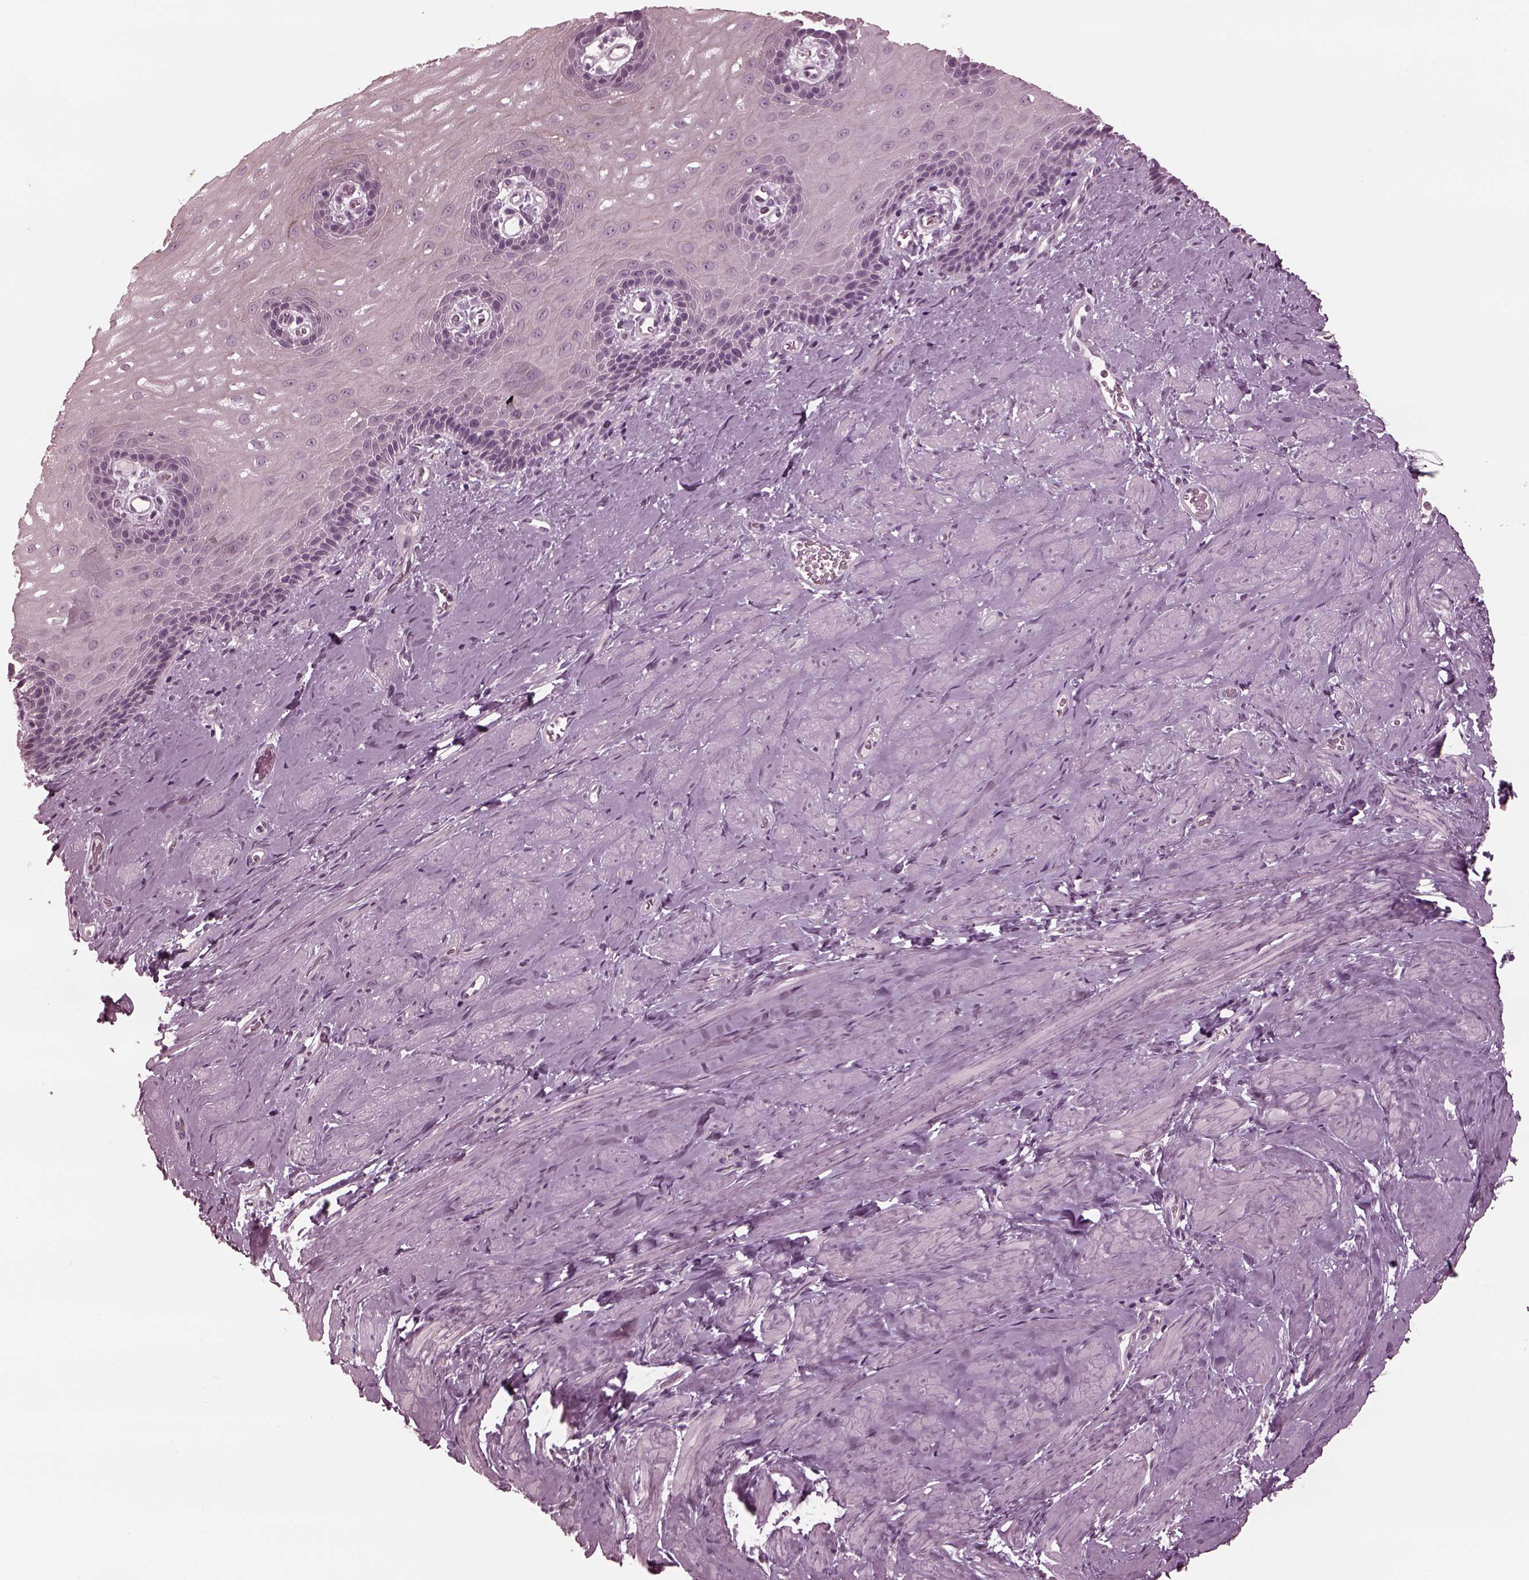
{"staining": {"intensity": "negative", "quantity": "none", "location": "none"}, "tissue": "esophagus", "cell_type": "Squamous epithelial cells", "image_type": "normal", "snomed": [{"axis": "morphology", "description": "Normal tissue, NOS"}, {"axis": "topography", "description": "Esophagus"}], "caption": "Immunohistochemistry micrograph of normal esophagus stained for a protein (brown), which displays no staining in squamous epithelial cells. (Stains: DAB immunohistochemistry with hematoxylin counter stain, Microscopy: brightfield microscopy at high magnification).", "gene": "YY2", "patient": {"sex": "male", "age": 64}}